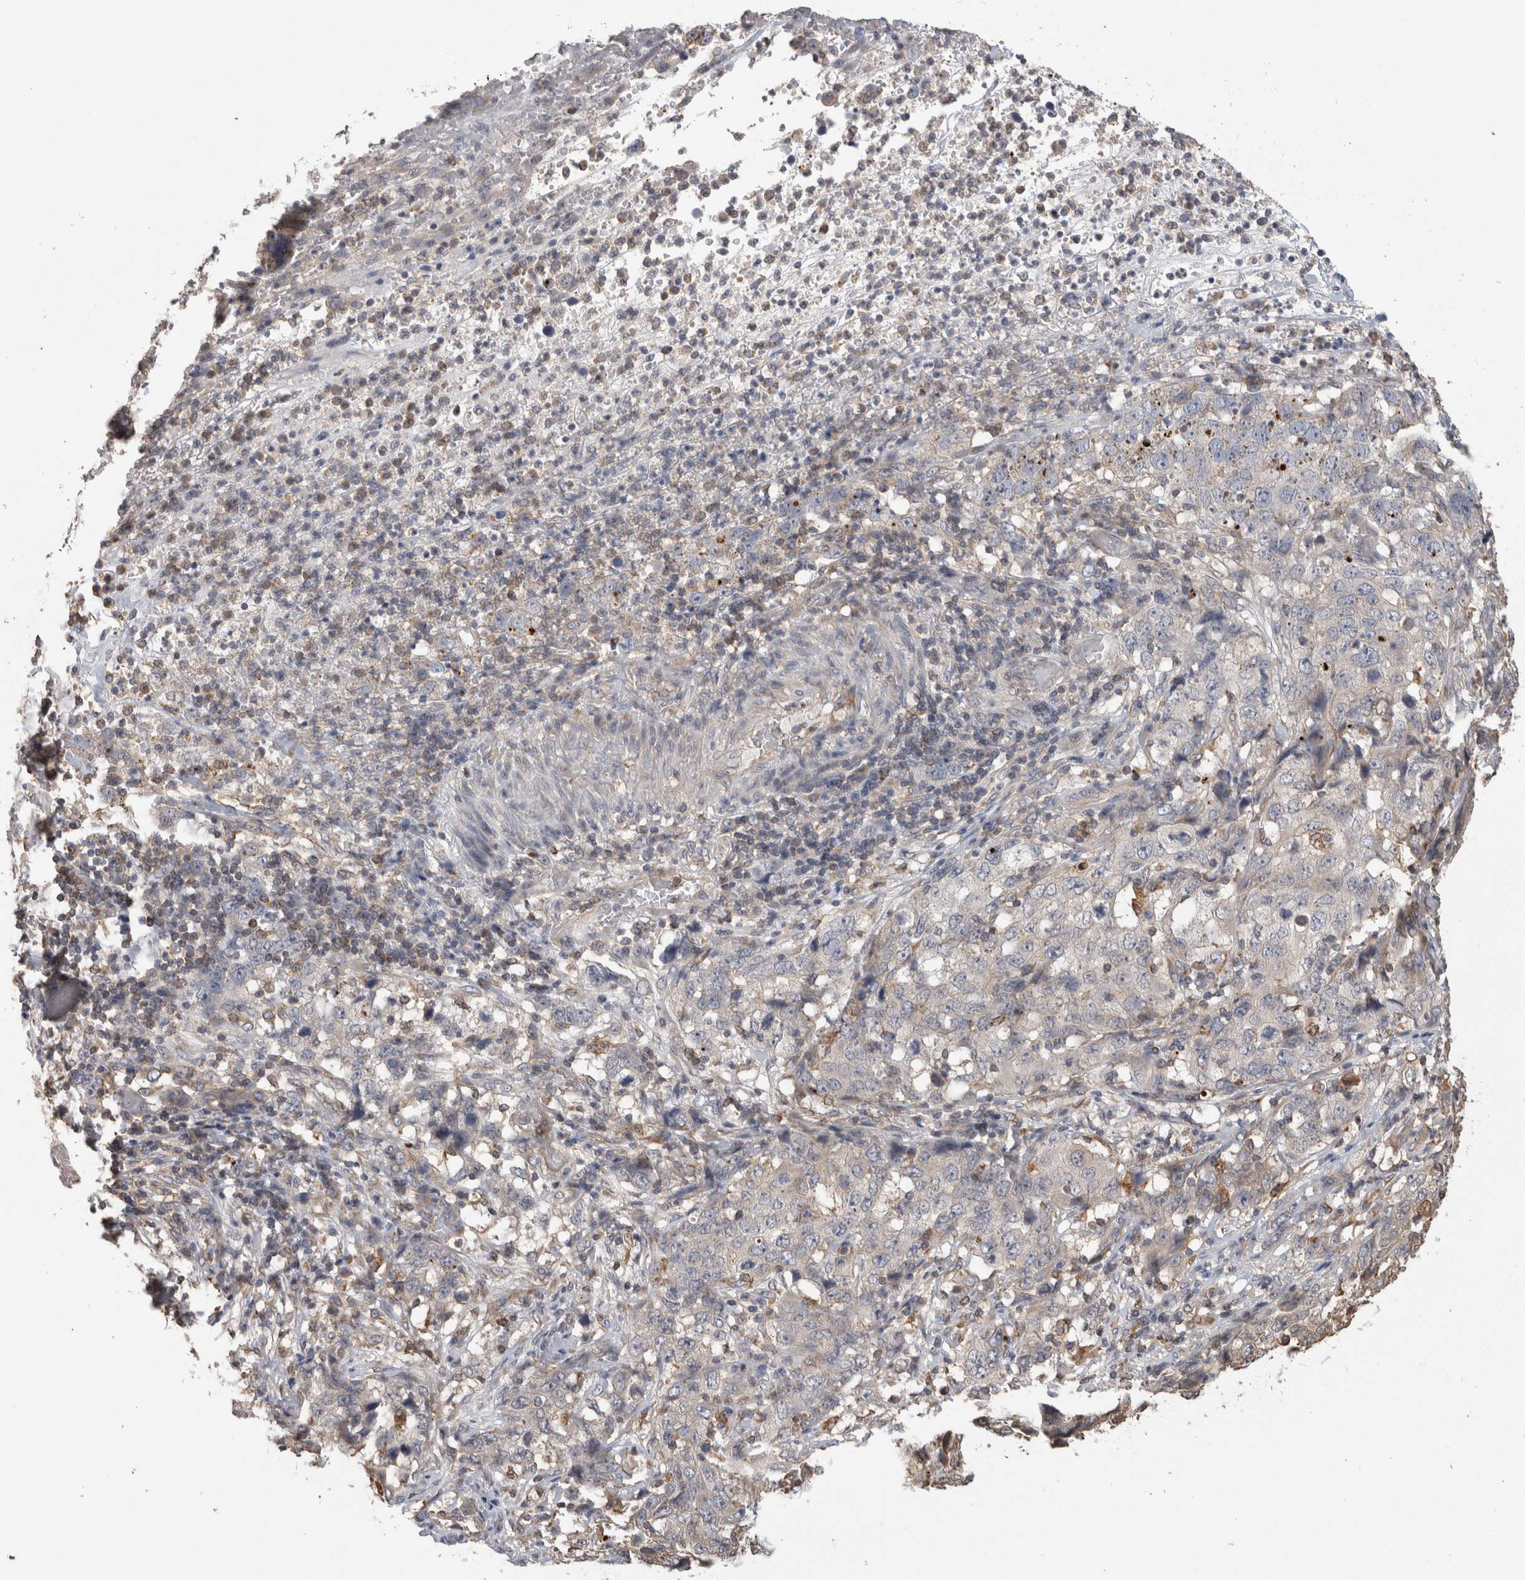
{"staining": {"intensity": "strong", "quantity": "<25%", "location": "cytoplasmic/membranous"}, "tissue": "stomach cancer", "cell_type": "Tumor cells", "image_type": "cancer", "snomed": [{"axis": "morphology", "description": "Adenocarcinoma, NOS"}, {"axis": "topography", "description": "Stomach"}], "caption": "The micrograph shows a brown stain indicating the presence of a protein in the cytoplasmic/membranous of tumor cells in adenocarcinoma (stomach).", "gene": "IMMP2L", "patient": {"sex": "male", "age": 48}}